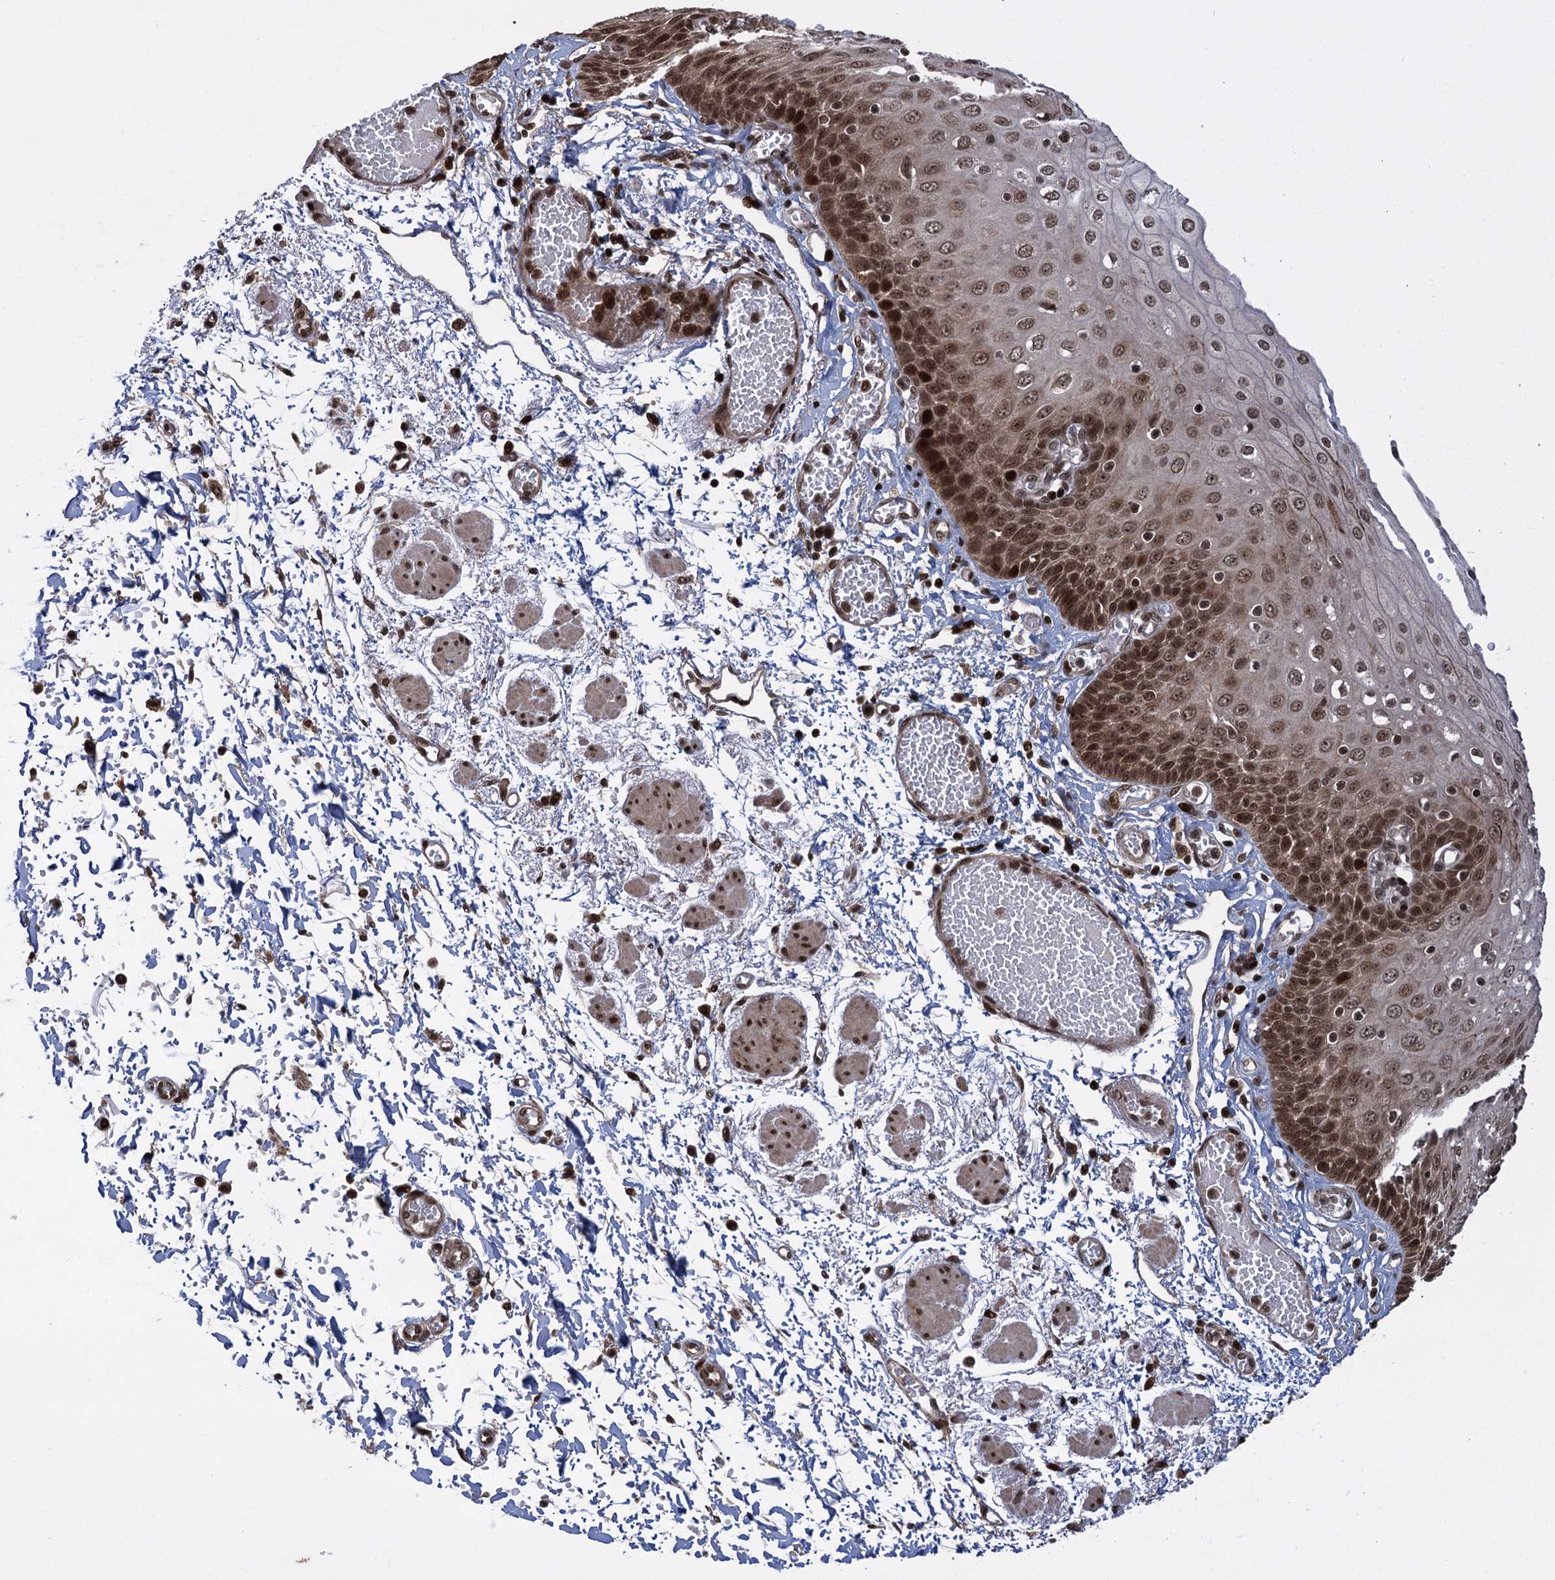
{"staining": {"intensity": "moderate", "quantity": ">75%", "location": "cytoplasmic/membranous,nuclear"}, "tissue": "esophagus", "cell_type": "Squamous epithelial cells", "image_type": "normal", "snomed": [{"axis": "morphology", "description": "Normal tissue, NOS"}, {"axis": "topography", "description": "Esophagus"}], "caption": "Unremarkable esophagus shows moderate cytoplasmic/membranous,nuclear expression in approximately >75% of squamous epithelial cells, visualized by immunohistochemistry. (brown staining indicates protein expression, while blue staining denotes nuclei).", "gene": "ZNF169", "patient": {"sex": "male", "age": 81}}